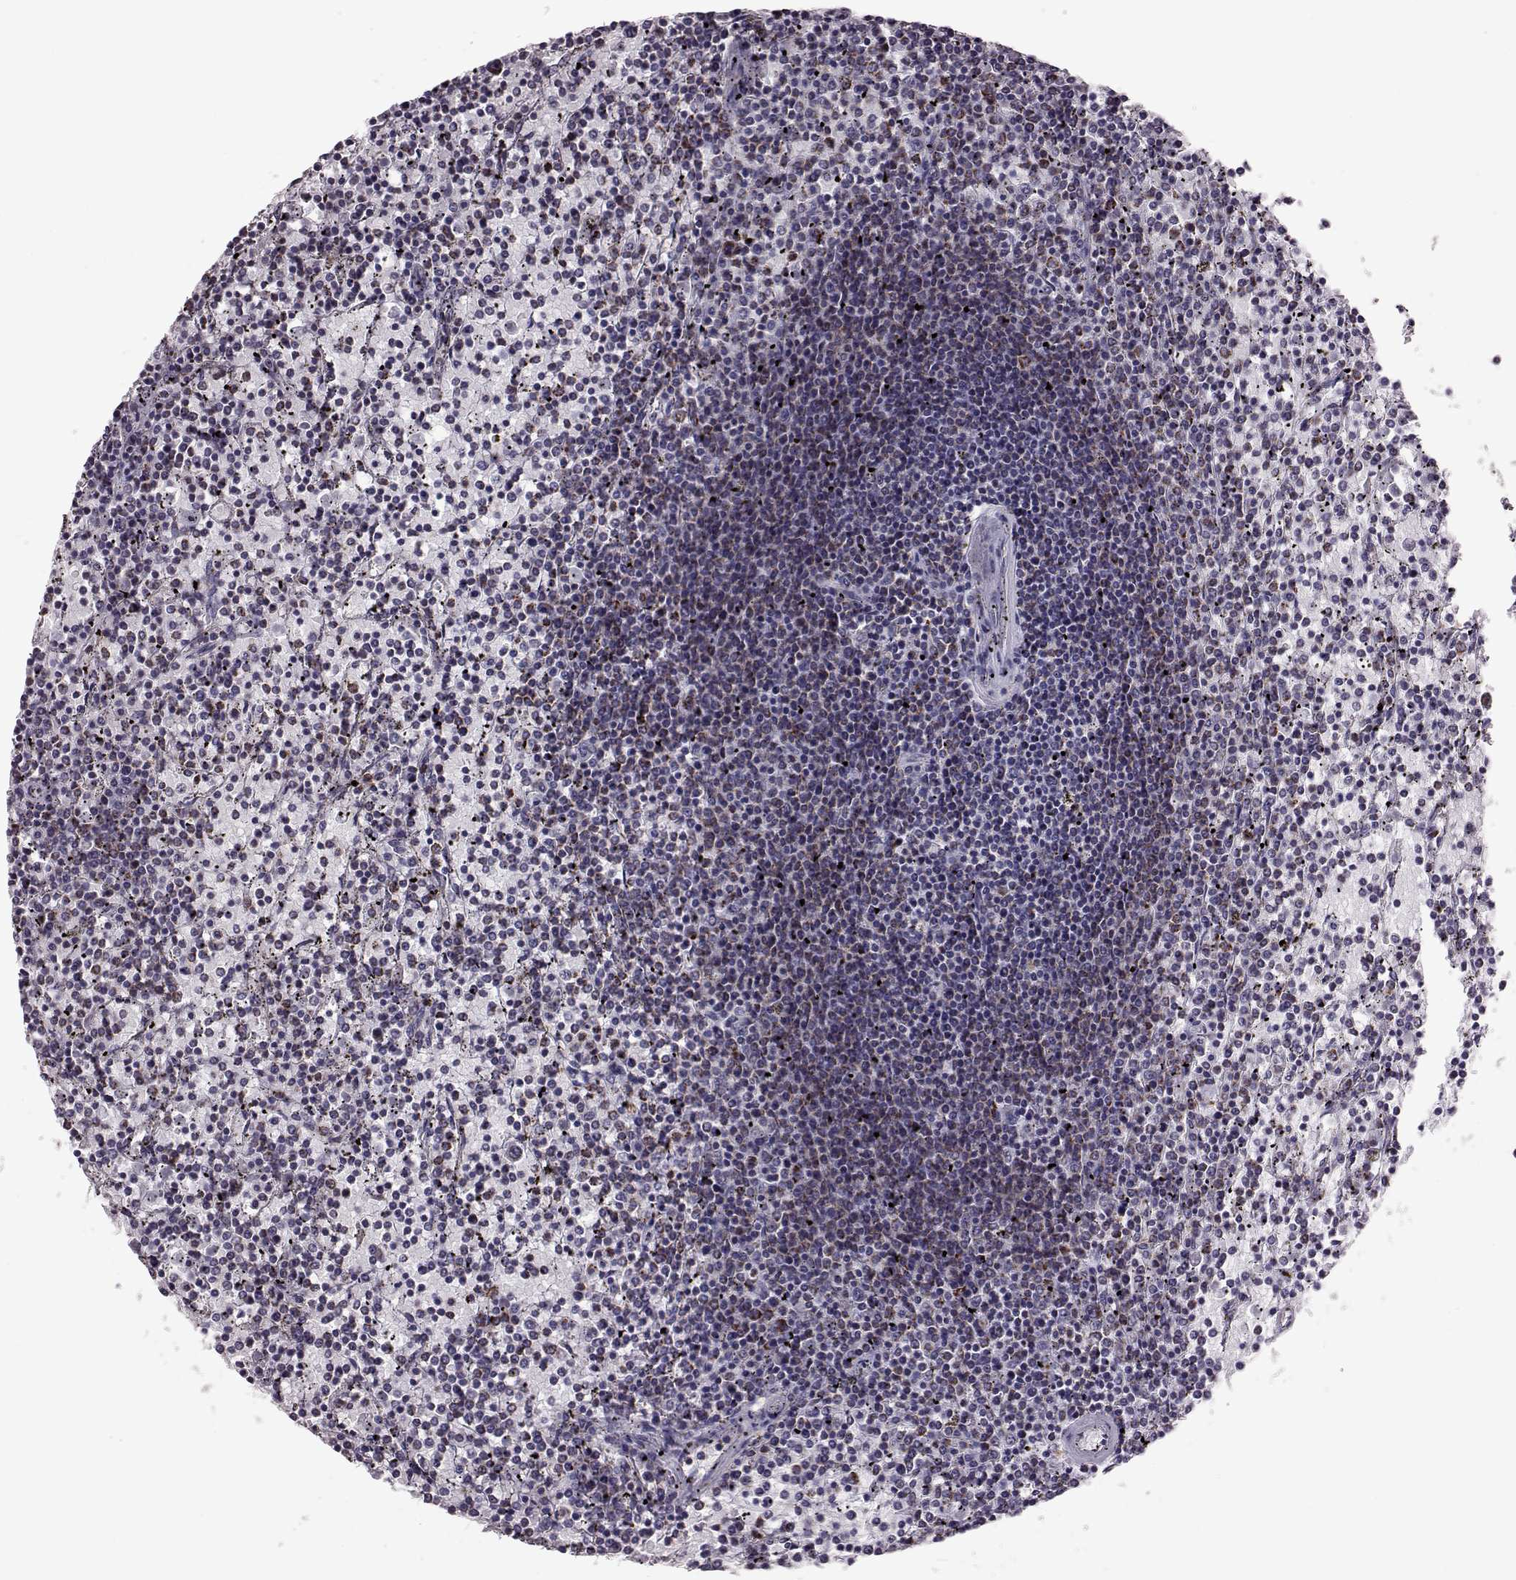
{"staining": {"intensity": "negative", "quantity": "none", "location": "none"}, "tissue": "lymphoma", "cell_type": "Tumor cells", "image_type": "cancer", "snomed": [{"axis": "morphology", "description": "Malignant lymphoma, non-Hodgkin's type, Low grade"}, {"axis": "topography", "description": "Spleen"}], "caption": "This is an IHC photomicrograph of lymphoma. There is no staining in tumor cells.", "gene": "RIMS2", "patient": {"sex": "female", "age": 77}}